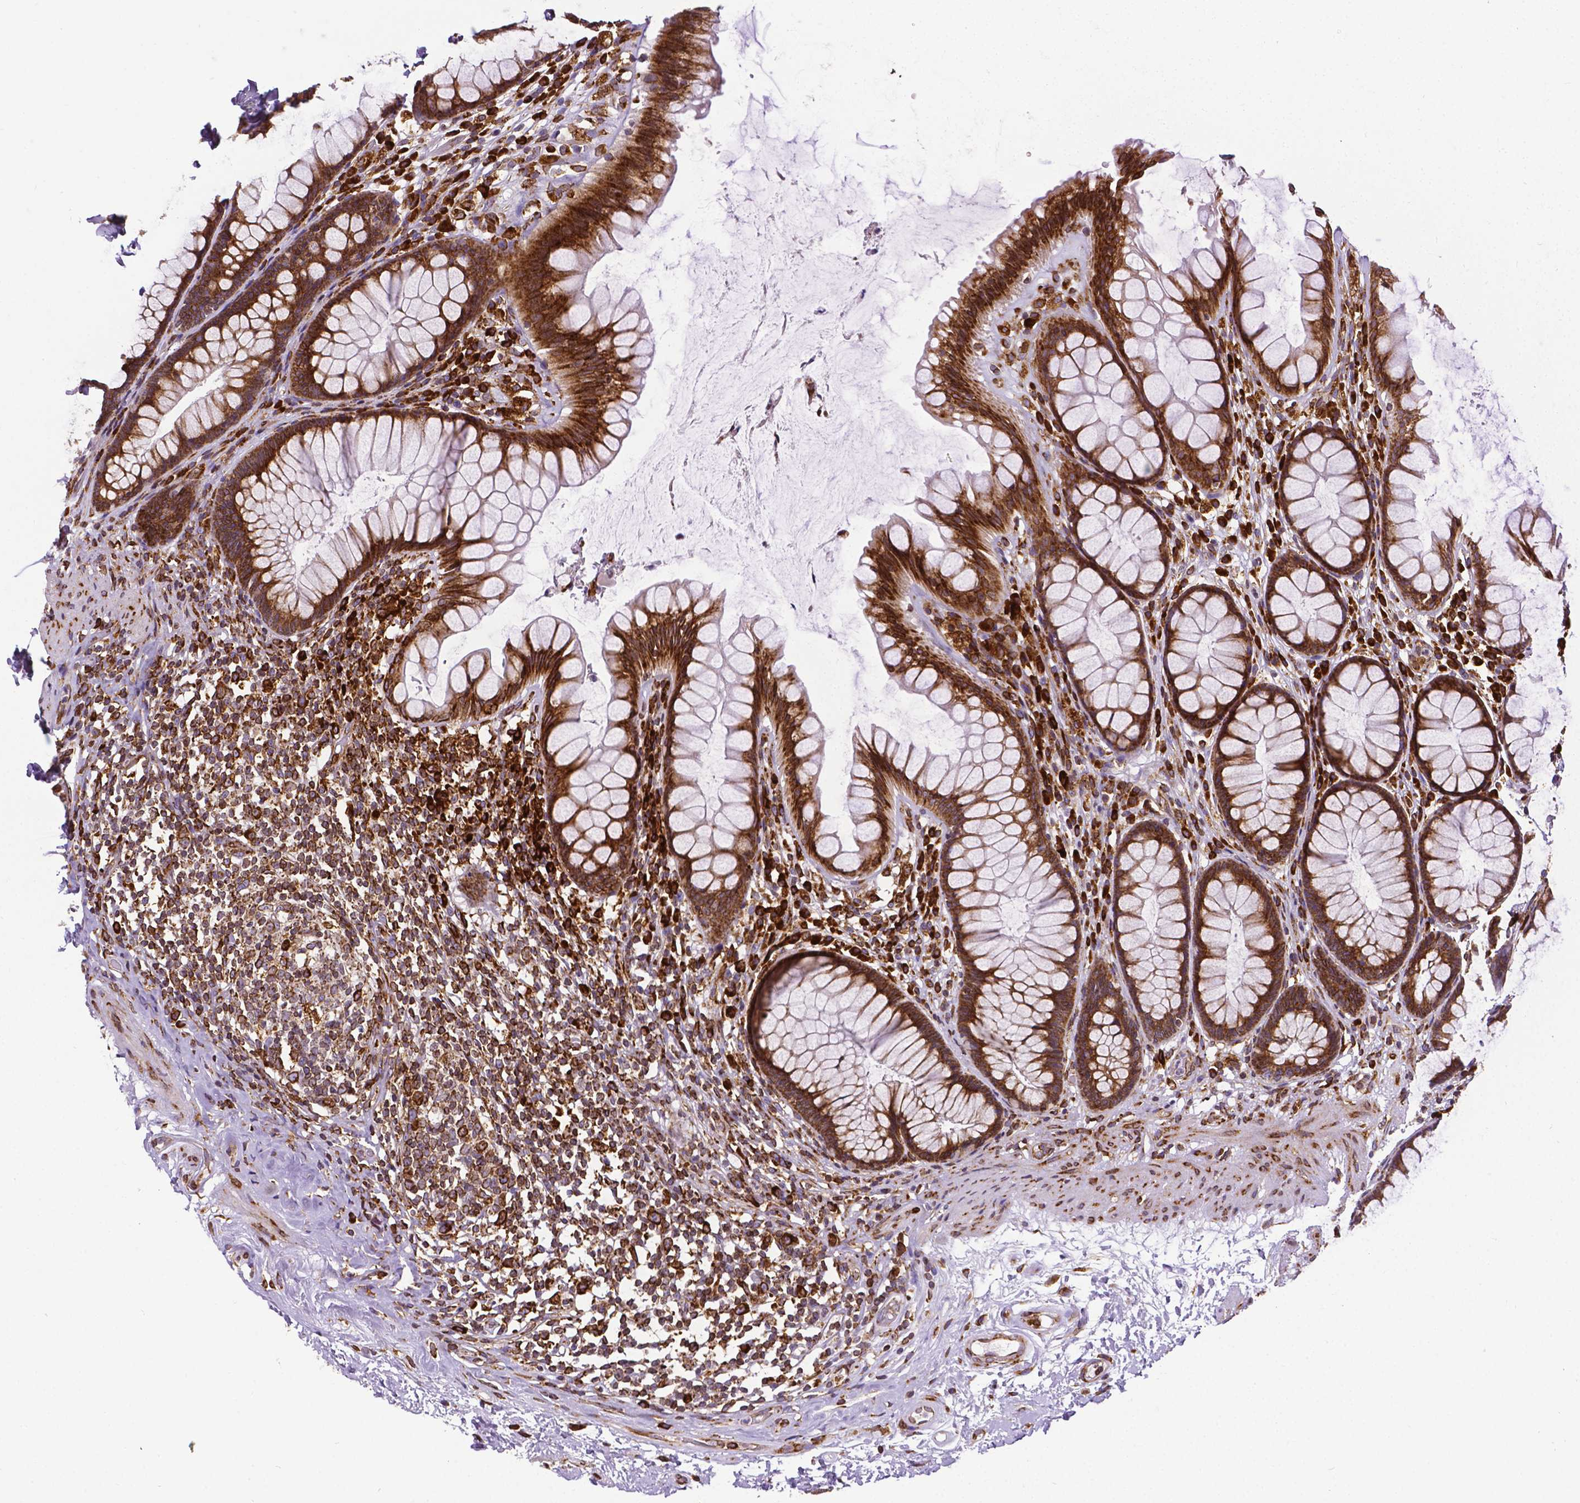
{"staining": {"intensity": "strong", "quantity": ">75%", "location": "cytoplasmic/membranous"}, "tissue": "rectum", "cell_type": "Glandular cells", "image_type": "normal", "snomed": [{"axis": "morphology", "description": "Normal tissue, NOS"}, {"axis": "topography", "description": "Rectum"}], "caption": "Immunohistochemistry (DAB) staining of unremarkable human rectum displays strong cytoplasmic/membranous protein expression in approximately >75% of glandular cells.", "gene": "MTDH", "patient": {"sex": "male", "age": 72}}